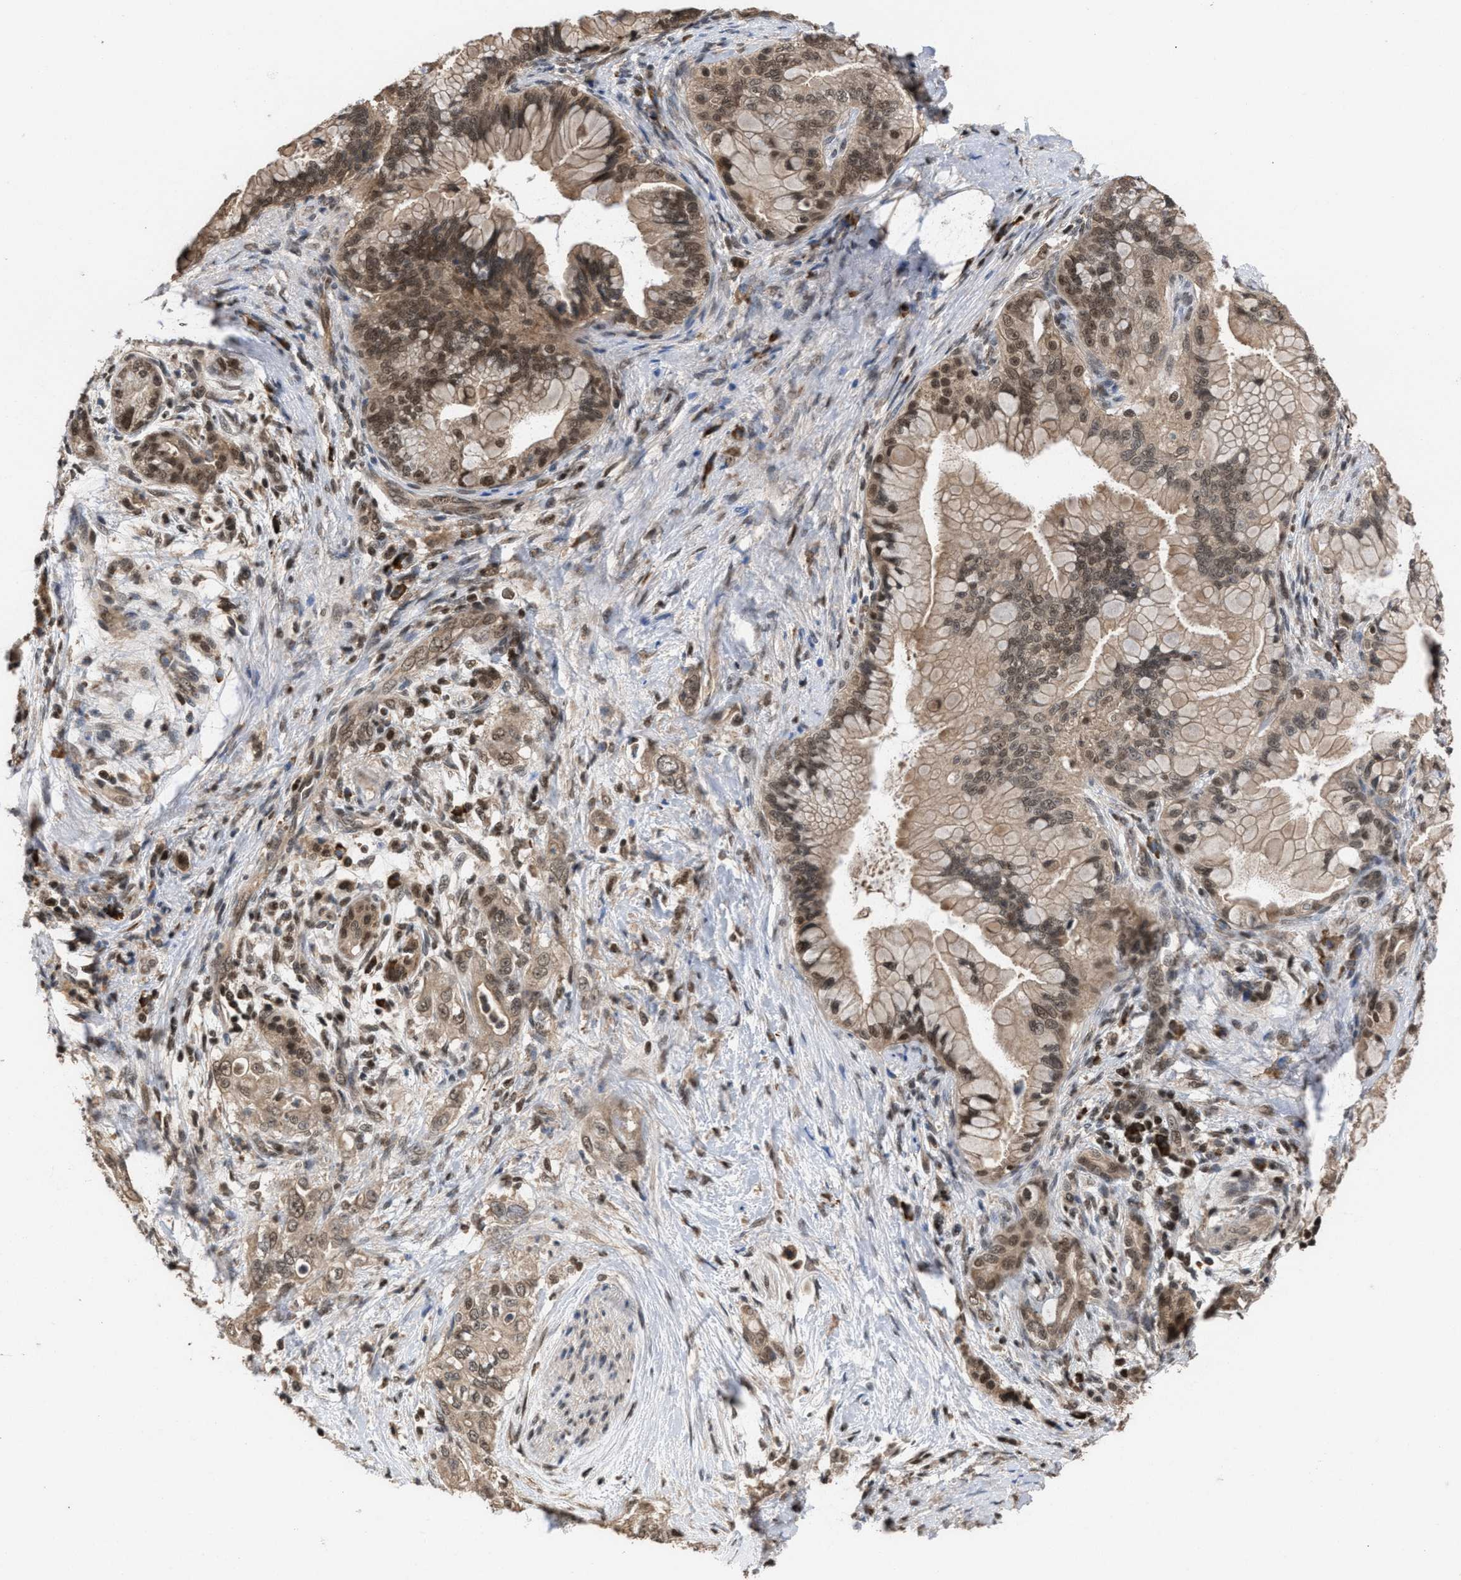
{"staining": {"intensity": "moderate", "quantity": ">75%", "location": "cytoplasmic/membranous,nuclear"}, "tissue": "pancreatic cancer", "cell_type": "Tumor cells", "image_type": "cancer", "snomed": [{"axis": "morphology", "description": "Adenocarcinoma, NOS"}, {"axis": "topography", "description": "Pancreas"}], "caption": "A high-resolution image shows immunohistochemistry (IHC) staining of pancreatic cancer, which exhibits moderate cytoplasmic/membranous and nuclear staining in approximately >75% of tumor cells. (DAB (3,3'-diaminobenzidine) = brown stain, brightfield microscopy at high magnification).", "gene": "C9orf78", "patient": {"sex": "male", "age": 59}}